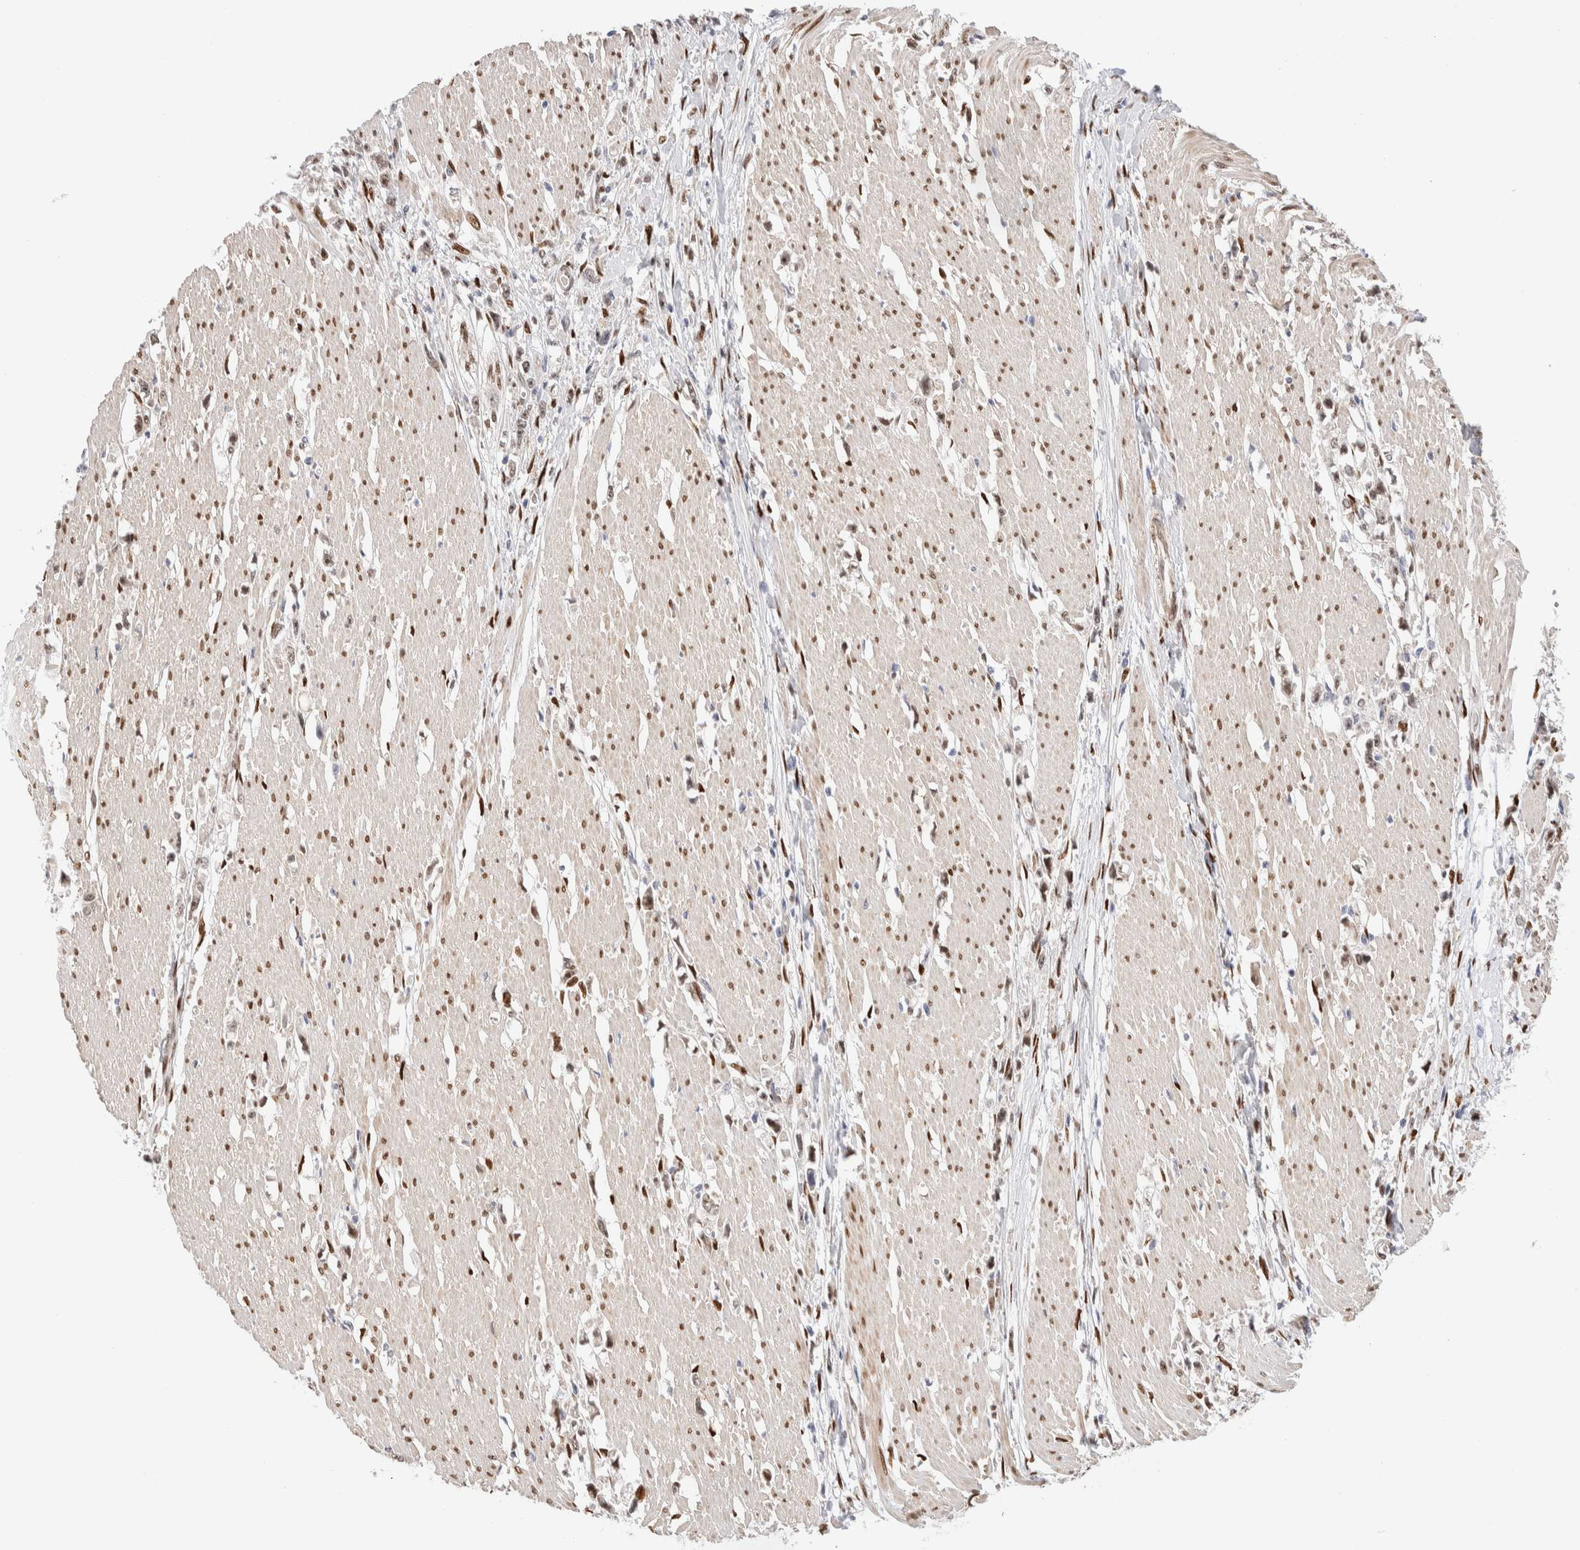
{"staining": {"intensity": "weak", "quantity": "<25%", "location": "nuclear"}, "tissue": "stomach cancer", "cell_type": "Tumor cells", "image_type": "cancer", "snomed": [{"axis": "morphology", "description": "Adenocarcinoma, NOS"}, {"axis": "topography", "description": "Stomach"}], "caption": "Tumor cells show no significant positivity in adenocarcinoma (stomach).", "gene": "NSMAF", "patient": {"sex": "female", "age": 59}}